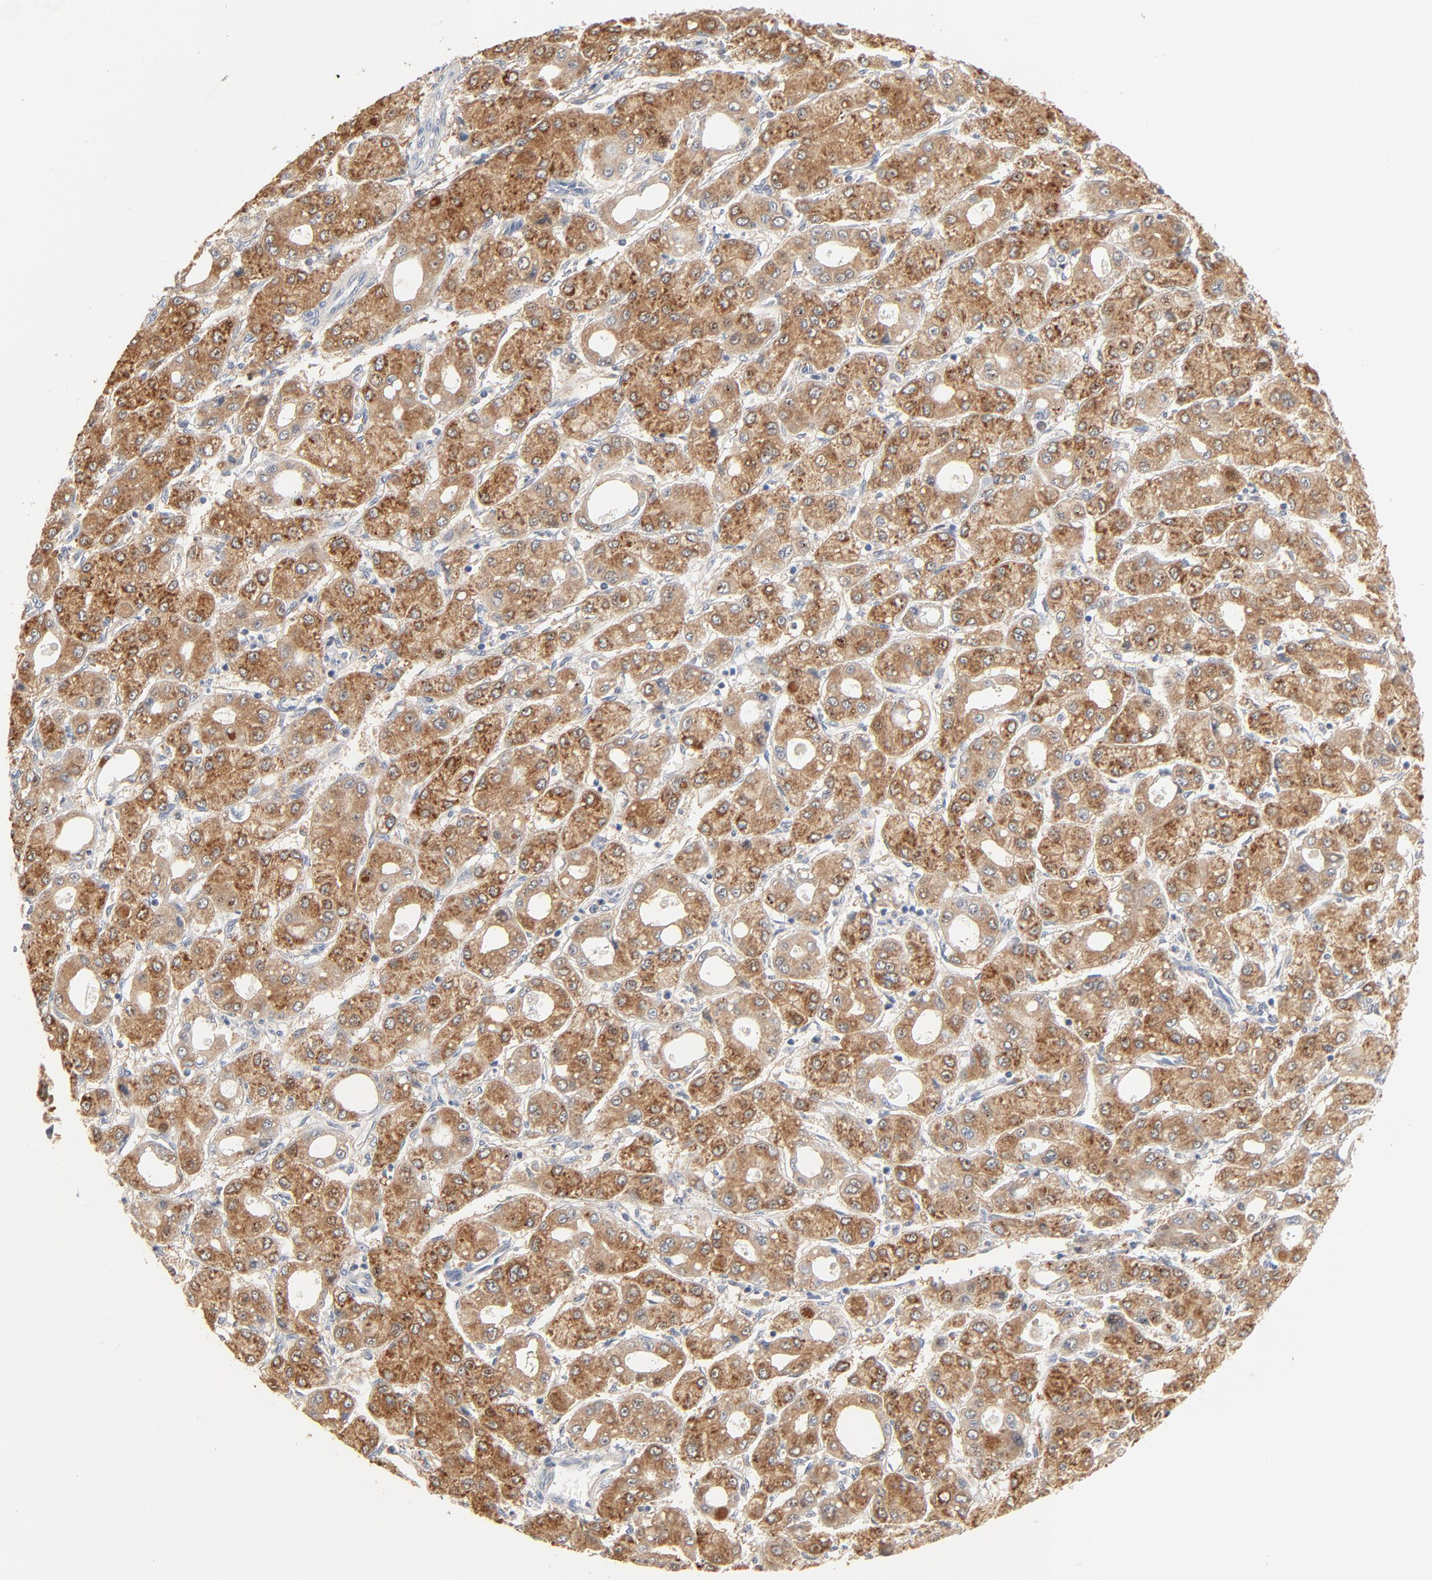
{"staining": {"intensity": "strong", "quantity": ">75%", "location": "cytoplasmic/membranous"}, "tissue": "liver cancer", "cell_type": "Tumor cells", "image_type": "cancer", "snomed": [{"axis": "morphology", "description": "Carcinoma, Hepatocellular, NOS"}, {"axis": "topography", "description": "Liver"}], "caption": "Hepatocellular carcinoma (liver) stained with a brown dye exhibits strong cytoplasmic/membranous positive staining in about >75% of tumor cells.", "gene": "ZDHHC8", "patient": {"sex": "male", "age": 69}}